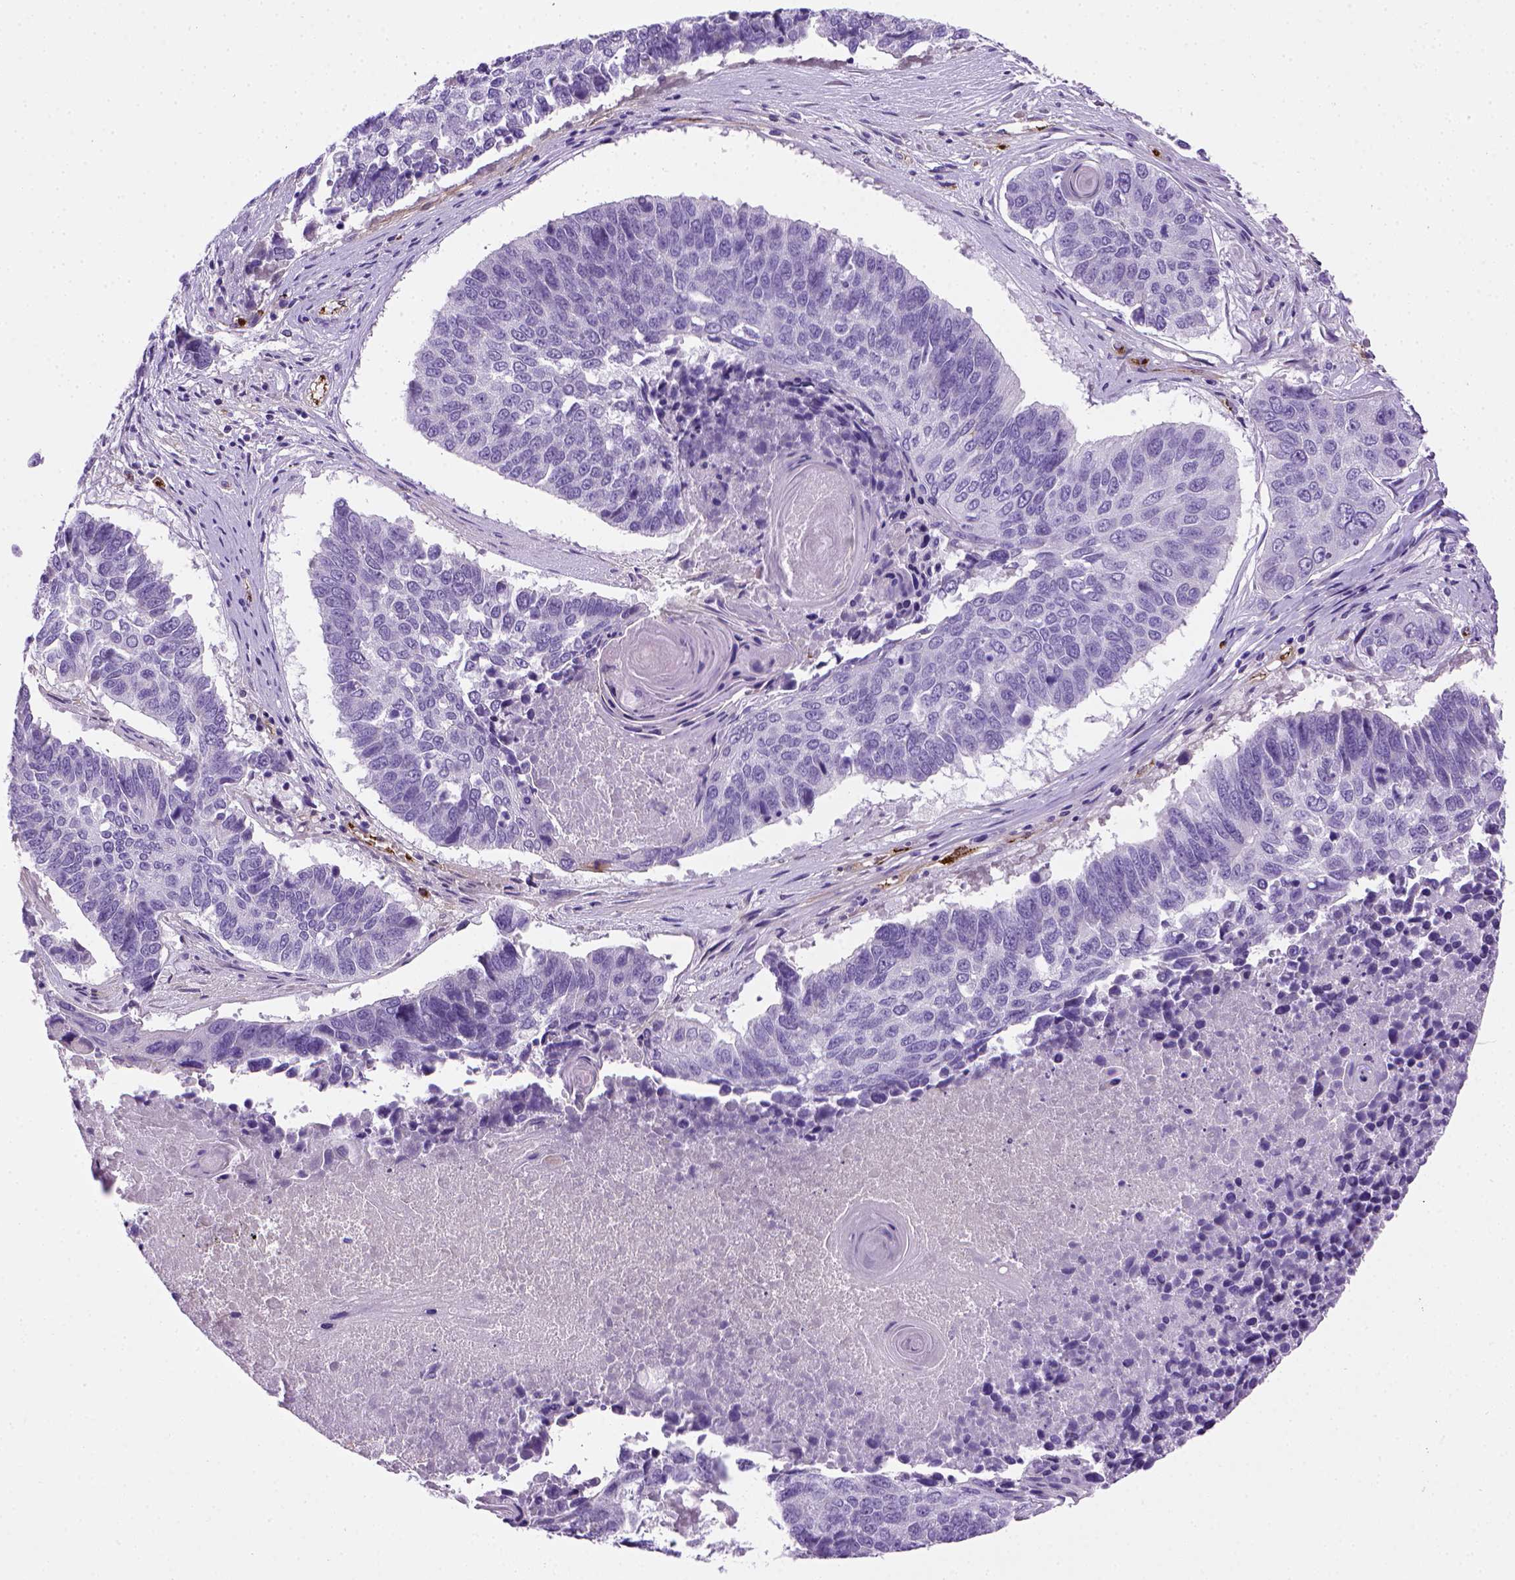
{"staining": {"intensity": "negative", "quantity": "none", "location": "none"}, "tissue": "lung cancer", "cell_type": "Tumor cells", "image_type": "cancer", "snomed": [{"axis": "morphology", "description": "Squamous cell carcinoma, NOS"}, {"axis": "topography", "description": "Lung"}], "caption": "This photomicrograph is of lung squamous cell carcinoma stained with immunohistochemistry (IHC) to label a protein in brown with the nuclei are counter-stained blue. There is no expression in tumor cells.", "gene": "VWF", "patient": {"sex": "male", "age": 73}}